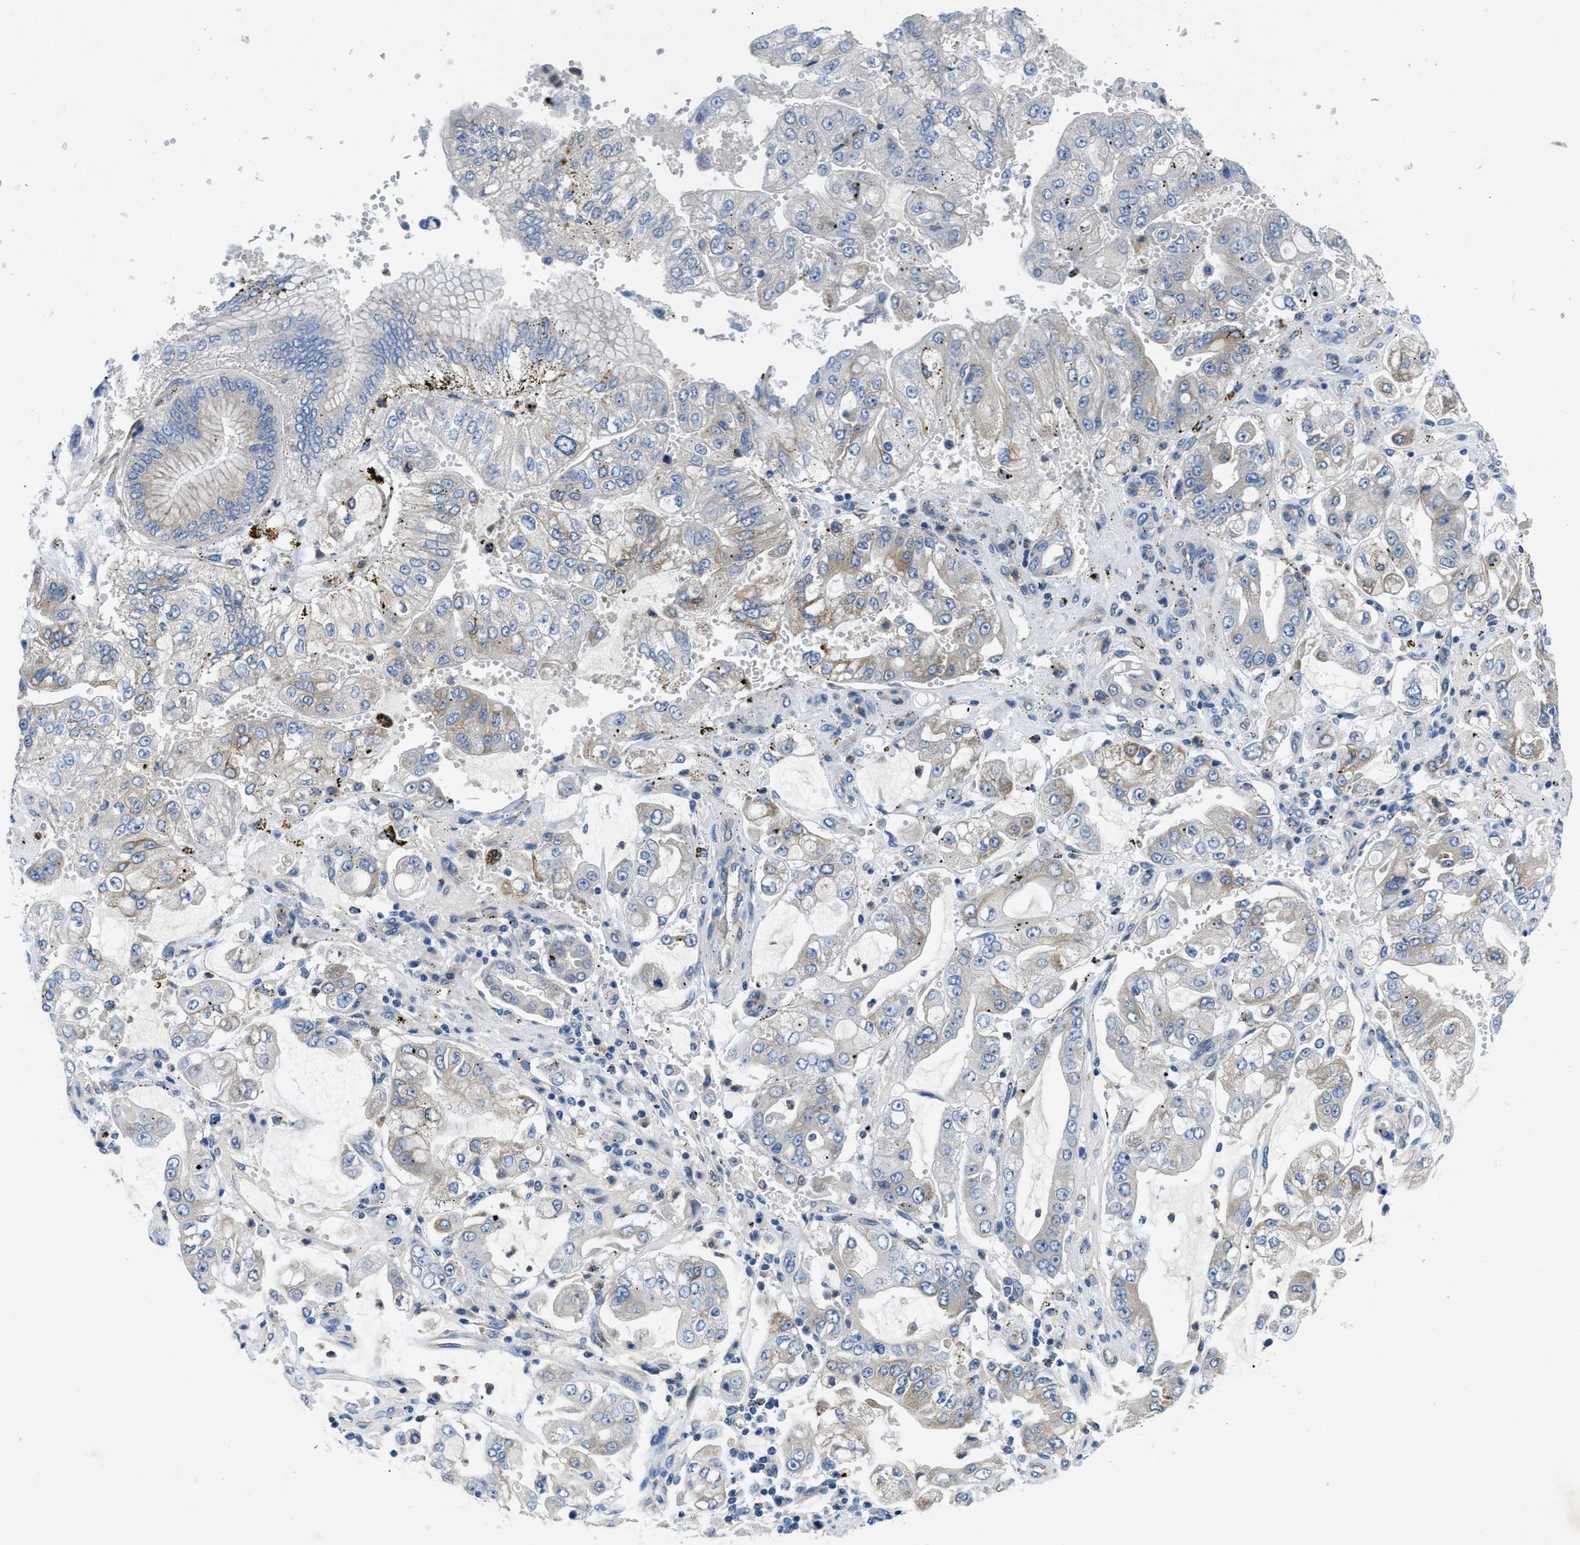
{"staining": {"intensity": "weak", "quantity": "<25%", "location": "cytoplasmic/membranous"}, "tissue": "stomach cancer", "cell_type": "Tumor cells", "image_type": "cancer", "snomed": [{"axis": "morphology", "description": "Adenocarcinoma, NOS"}, {"axis": "topography", "description": "Stomach"}], "caption": "High power microscopy photomicrograph of an immunohistochemistry (IHC) image of stomach cancer (adenocarcinoma), revealing no significant positivity in tumor cells. (DAB (3,3'-diaminobenzidine) immunohistochemistry, high magnification).", "gene": "PGR", "patient": {"sex": "male", "age": 76}}